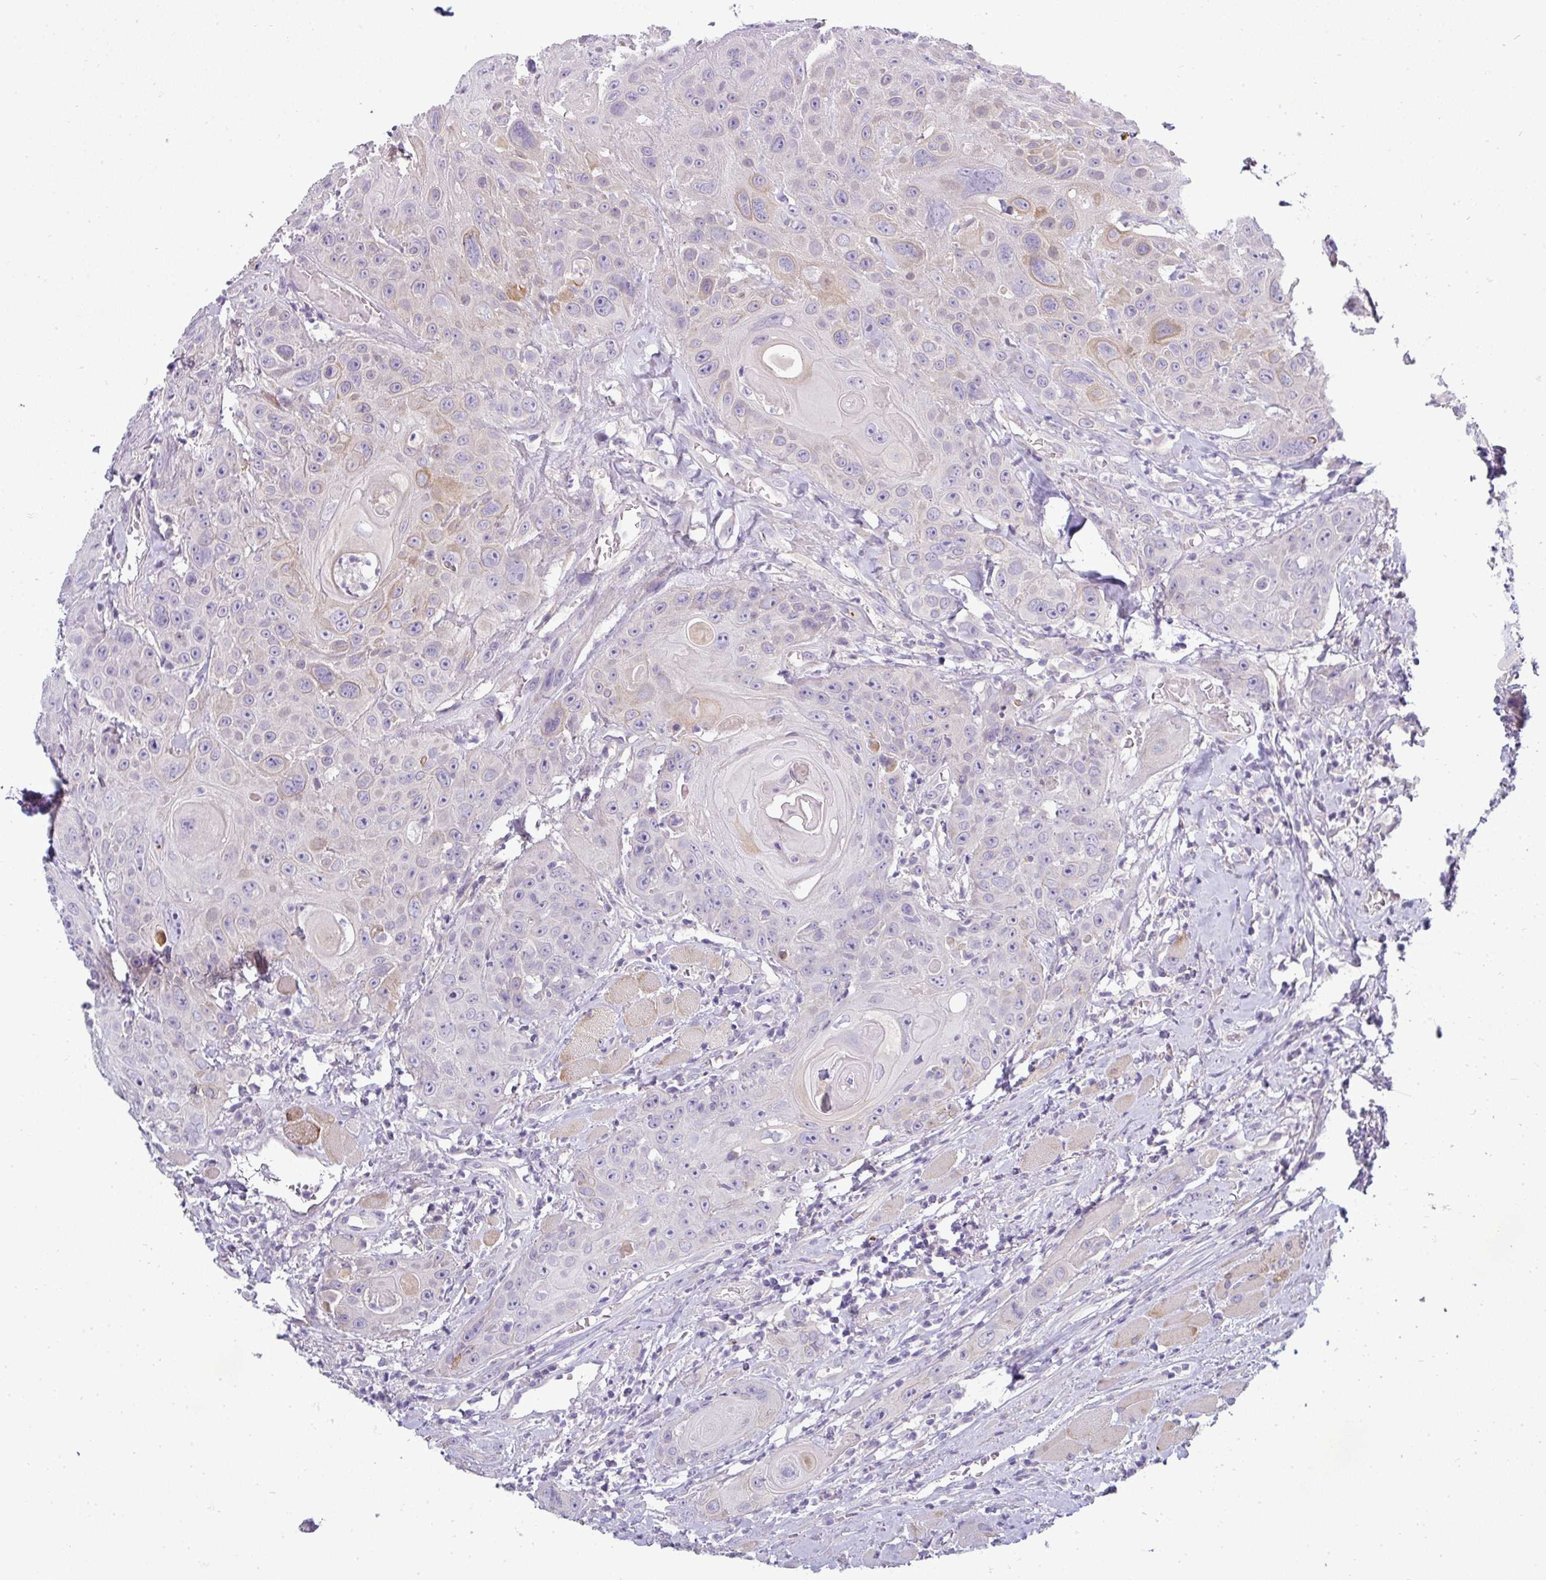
{"staining": {"intensity": "weak", "quantity": "<25%", "location": "cytoplasmic/membranous"}, "tissue": "head and neck cancer", "cell_type": "Tumor cells", "image_type": "cancer", "snomed": [{"axis": "morphology", "description": "Squamous cell carcinoma, NOS"}, {"axis": "topography", "description": "Head-Neck"}], "caption": "High power microscopy image of an immunohistochemistry image of head and neck cancer, revealing no significant staining in tumor cells. The staining was performed using DAB to visualize the protein expression in brown, while the nuclei were stained in blue with hematoxylin (Magnification: 20x).", "gene": "ASXL3", "patient": {"sex": "female", "age": 59}}